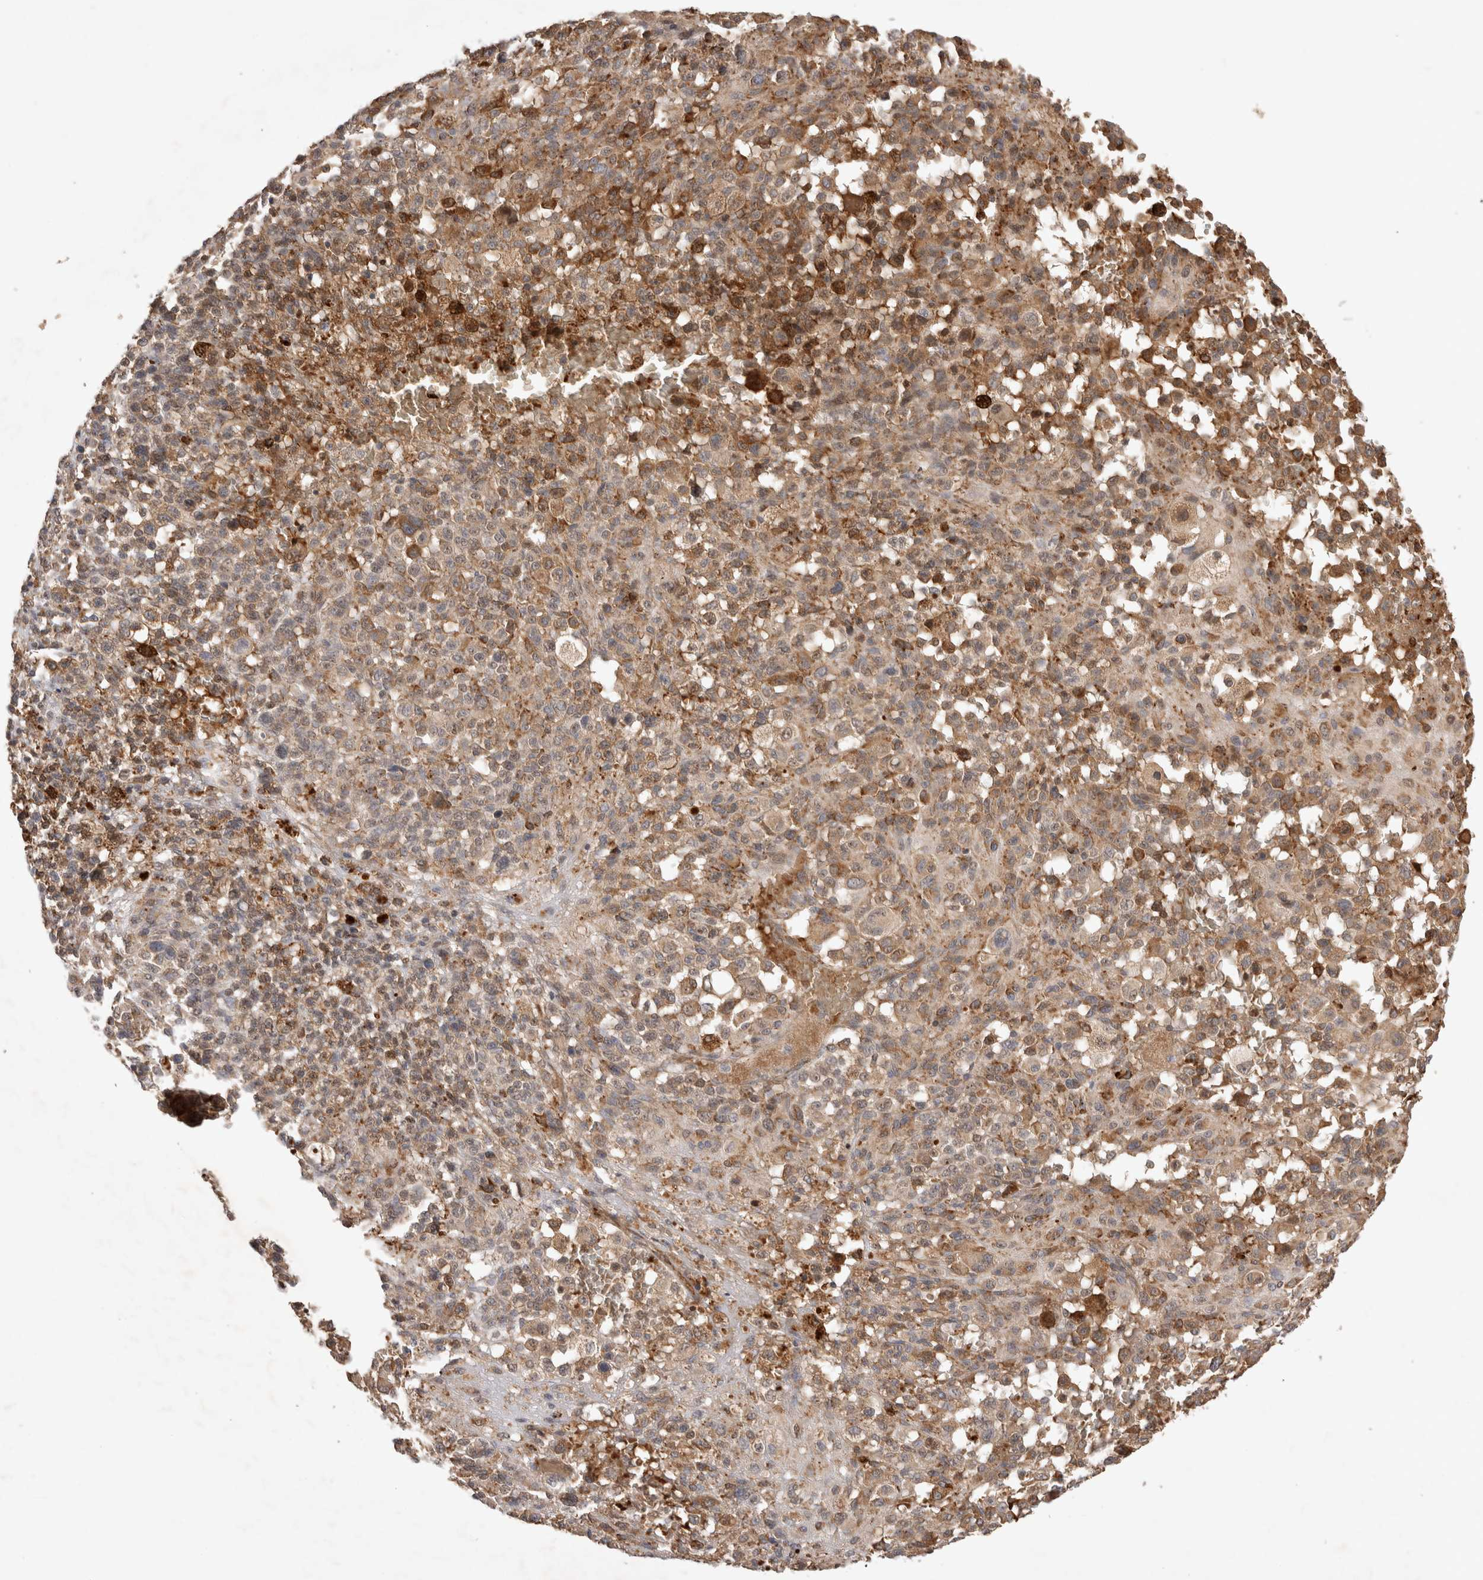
{"staining": {"intensity": "moderate", "quantity": ">75%", "location": "cytoplasmic/membranous"}, "tissue": "melanoma", "cell_type": "Tumor cells", "image_type": "cancer", "snomed": [{"axis": "morphology", "description": "Malignant melanoma, Metastatic site"}, {"axis": "topography", "description": "Skin"}], "caption": "Immunohistochemical staining of human melanoma demonstrates moderate cytoplasmic/membranous protein positivity in approximately >75% of tumor cells.", "gene": "FAM221A", "patient": {"sex": "female", "age": 74}}